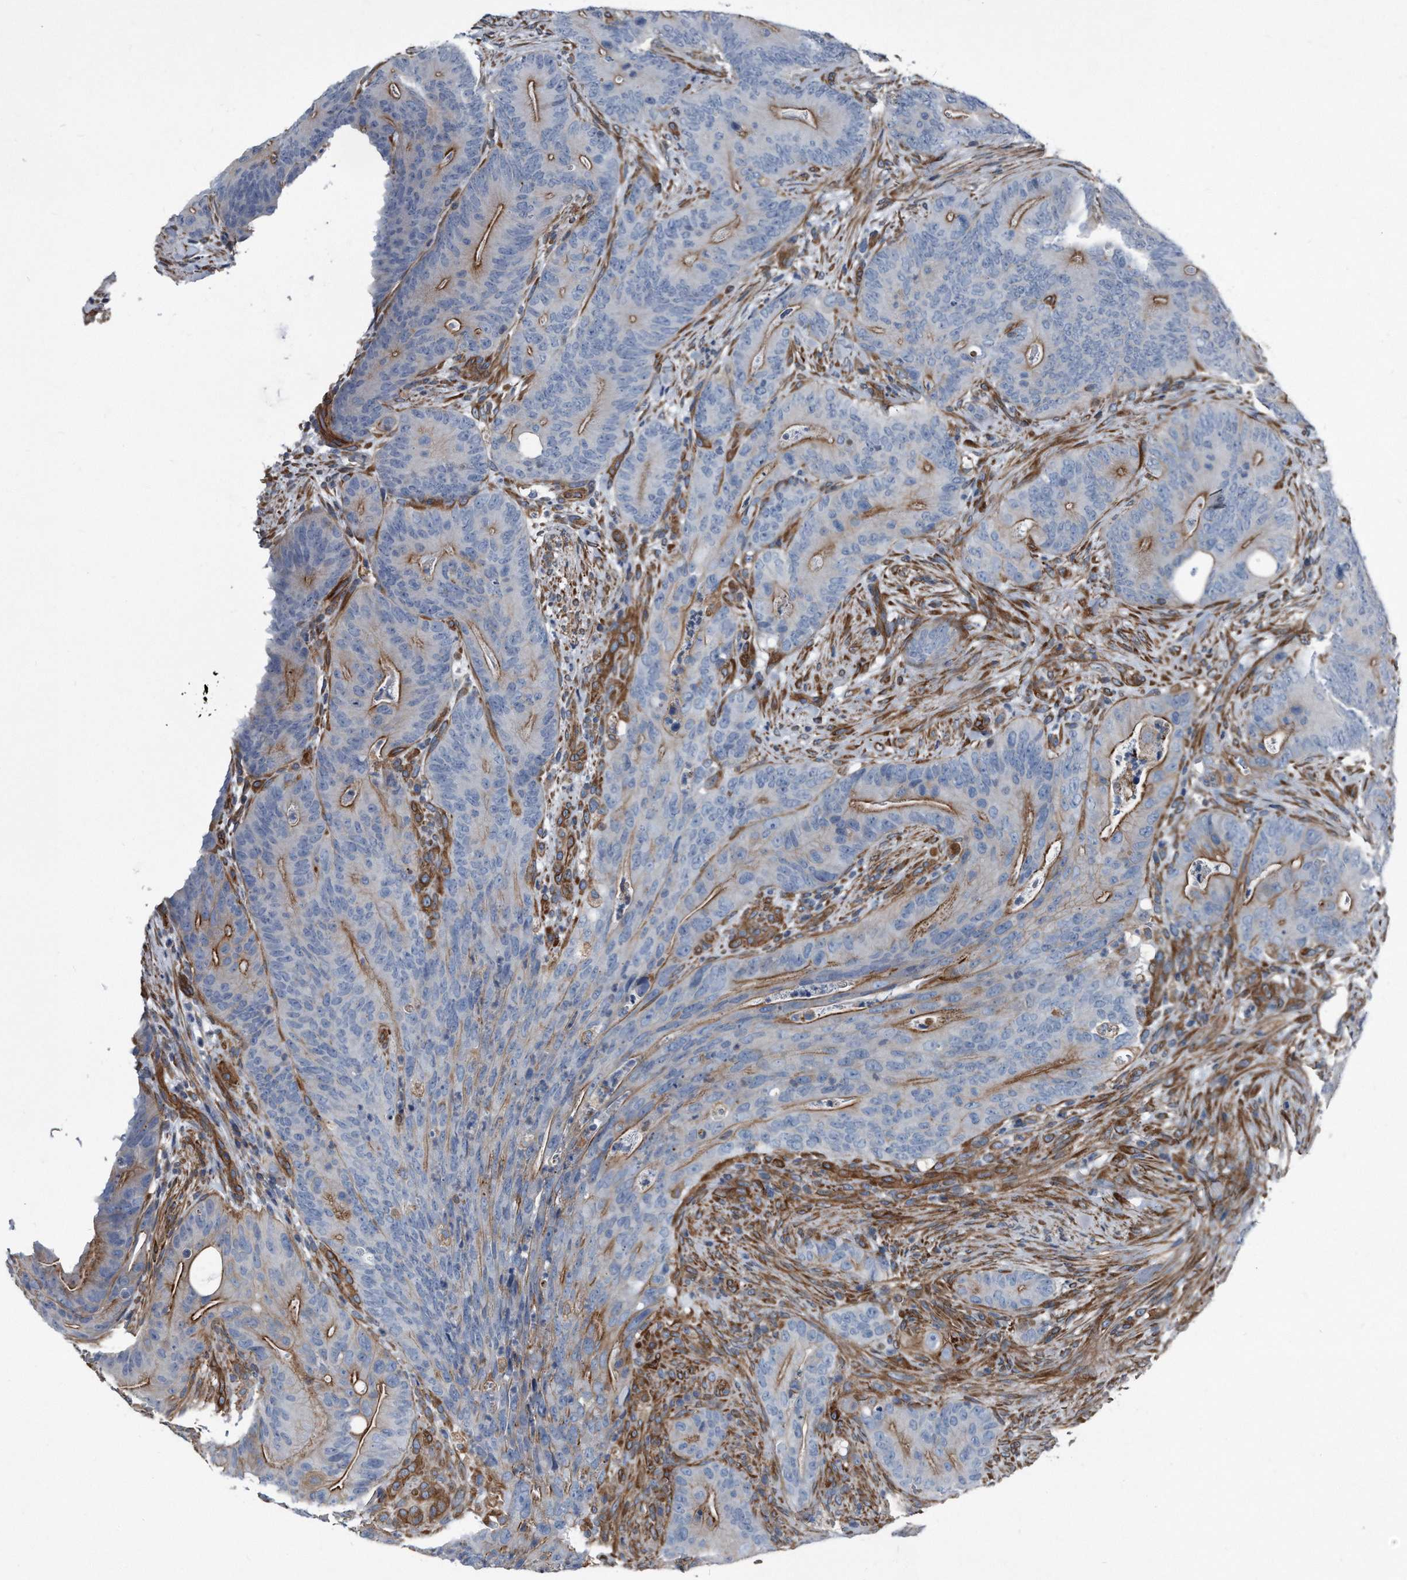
{"staining": {"intensity": "moderate", "quantity": "25%-75%", "location": "cytoplasmic/membranous"}, "tissue": "colorectal cancer", "cell_type": "Tumor cells", "image_type": "cancer", "snomed": [{"axis": "morphology", "description": "Normal tissue, NOS"}, {"axis": "topography", "description": "Colon"}], "caption": "Immunohistochemistry (IHC) (DAB (3,3'-diaminobenzidine)) staining of colorectal cancer exhibits moderate cytoplasmic/membranous protein positivity in approximately 25%-75% of tumor cells.", "gene": "PLEC", "patient": {"sex": "female", "age": 82}}